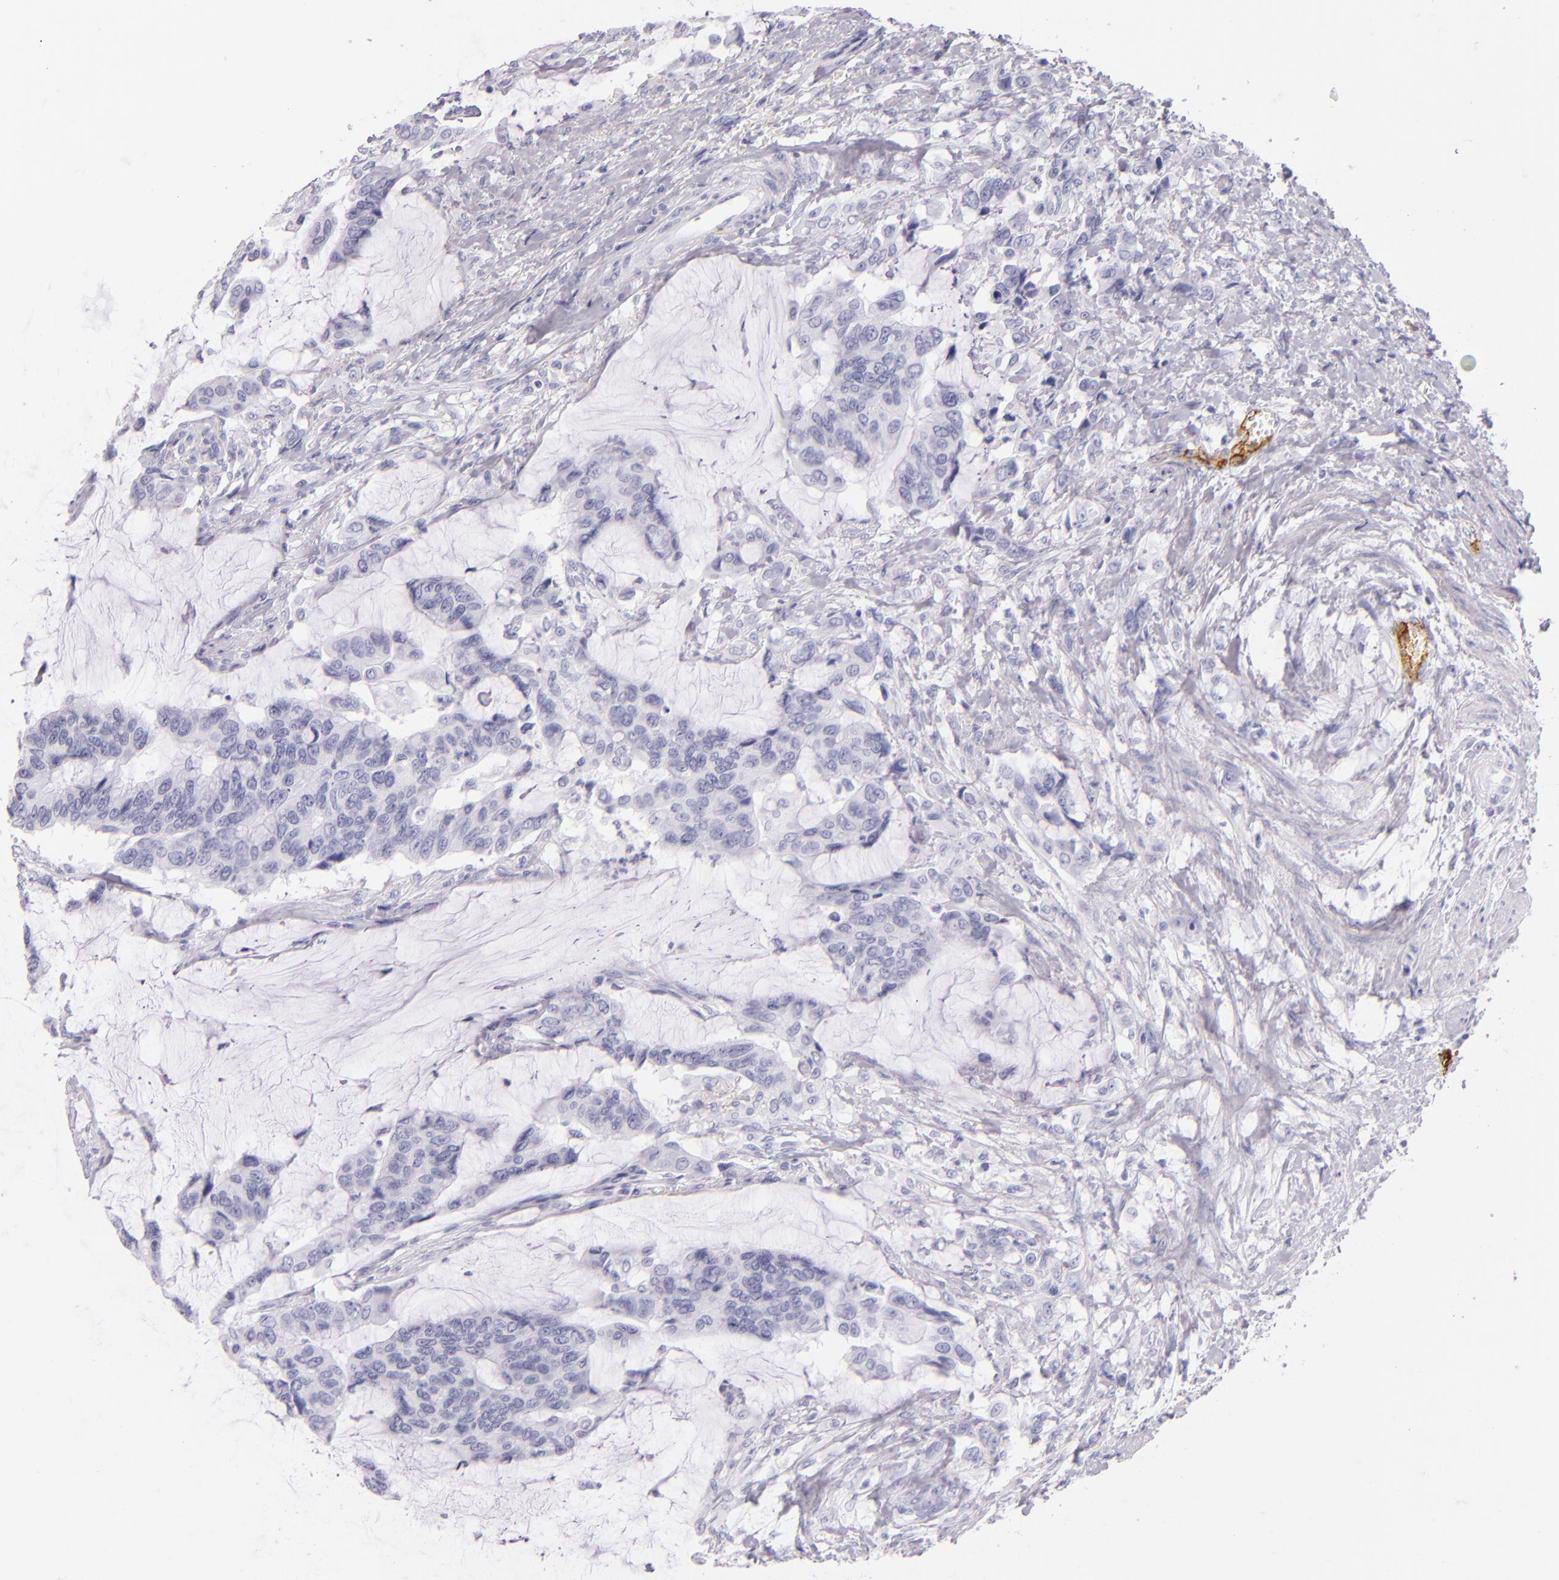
{"staining": {"intensity": "negative", "quantity": "none", "location": "none"}, "tissue": "colorectal cancer", "cell_type": "Tumor cells", "image_type": "cancer", "snomed": [{"axis": "morphology", "description": "Adenocarcinoma, NOS"}, {"axis": "topography", "description": "Rectum"}], "caption": "This photomicrograph is of adenocarcinoma (colorectal) stained with immunohistochemistry to label a protein in brown with the nuclei are counter-stained blue. There is no staining in tumor cells.", "gene": "SELP", "patient": {"sex": "female", "age": 59}}